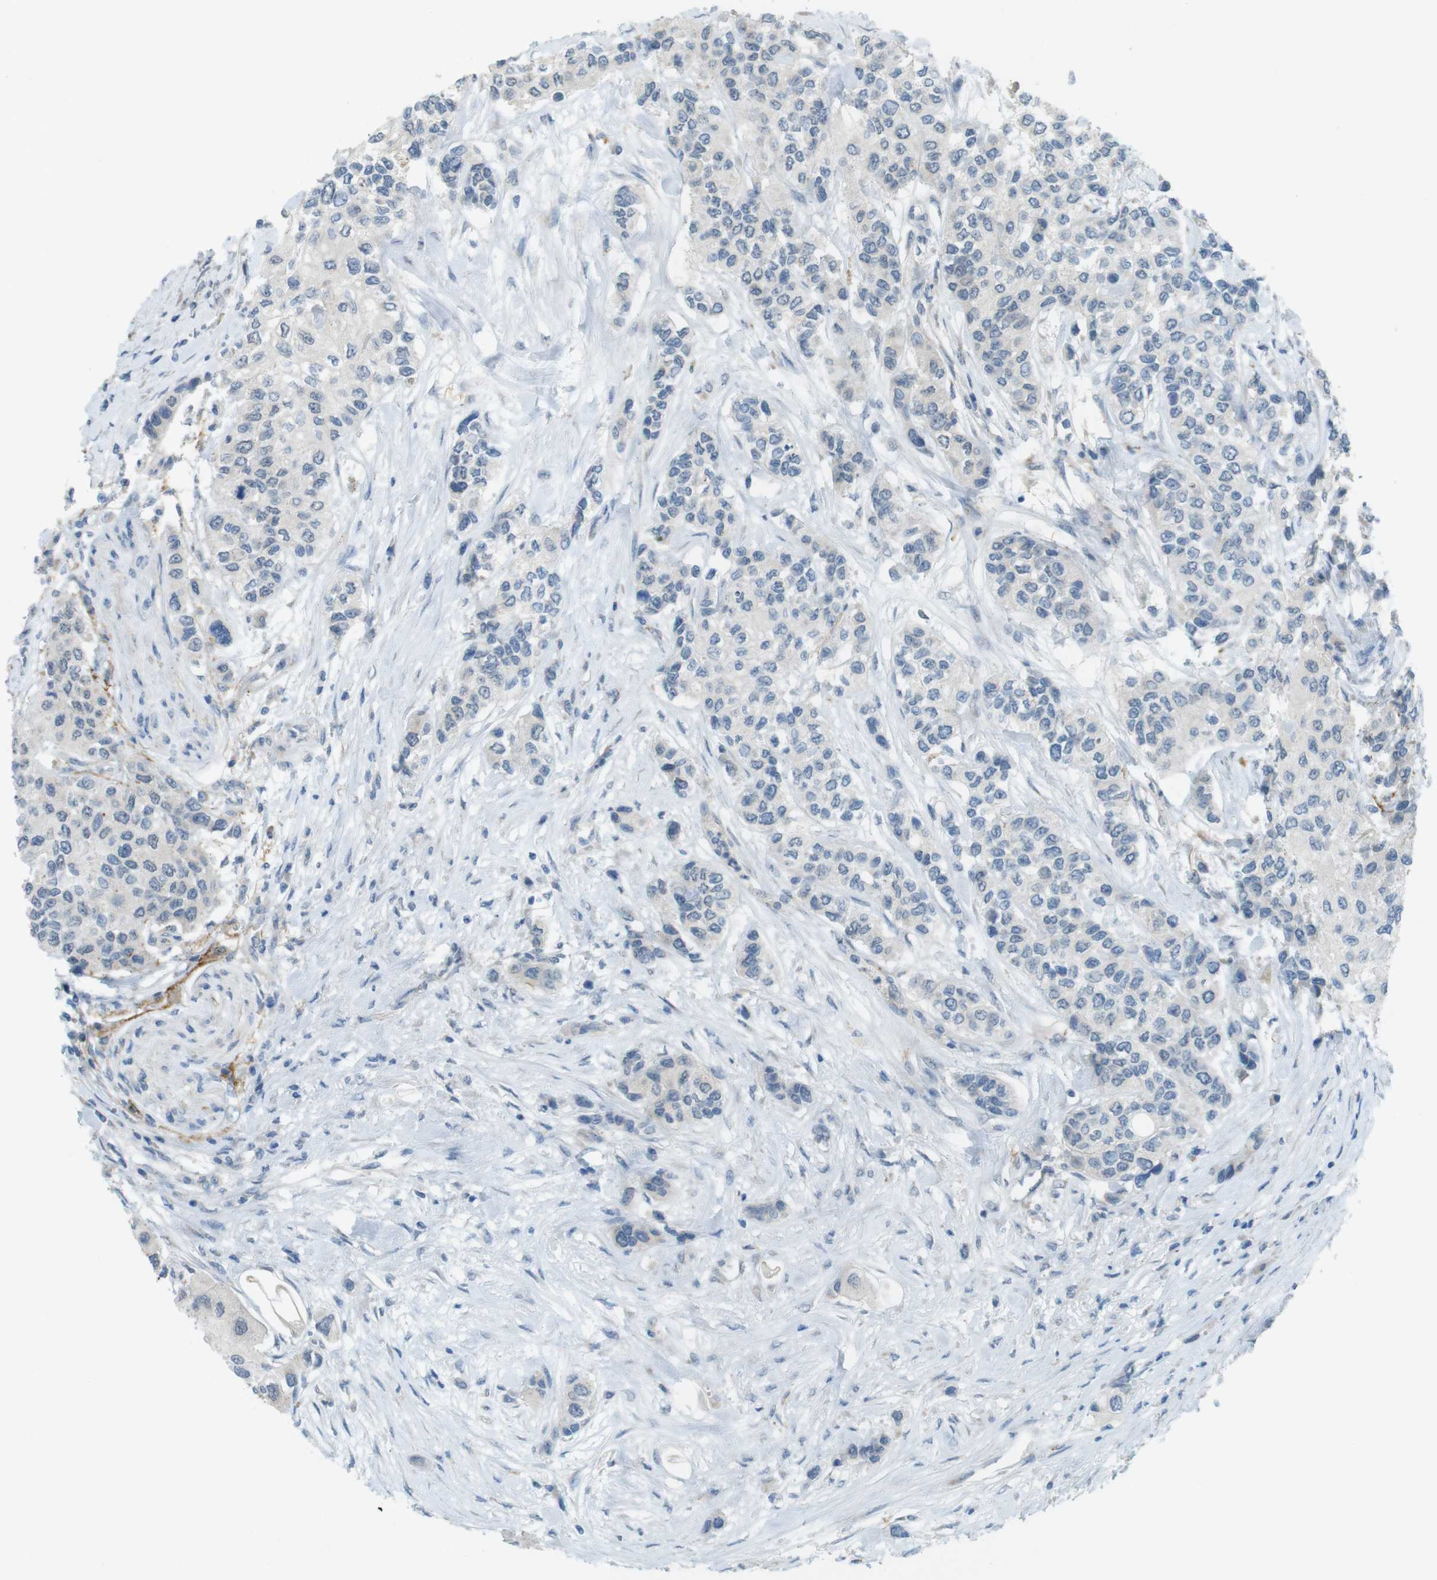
{"staining": {"intensity": "negative", "quantity": "none", "location": "none"}, "tissue": "urothelial cancer", "cell_type": "Tumor cells", "image_type": "cancer", "snomed": [{"axis": "morphology", "description": "Urothelial carcinoma, High grade"}, {"axis": "topography", "description": "Urinary bladder"}], "caption": "Protein analysis of high-grade urothelial carcinoma shows no significant positivity in tumor cells.", "gene": "UGT8", "patient": {"sex": "female", "age": 56}}